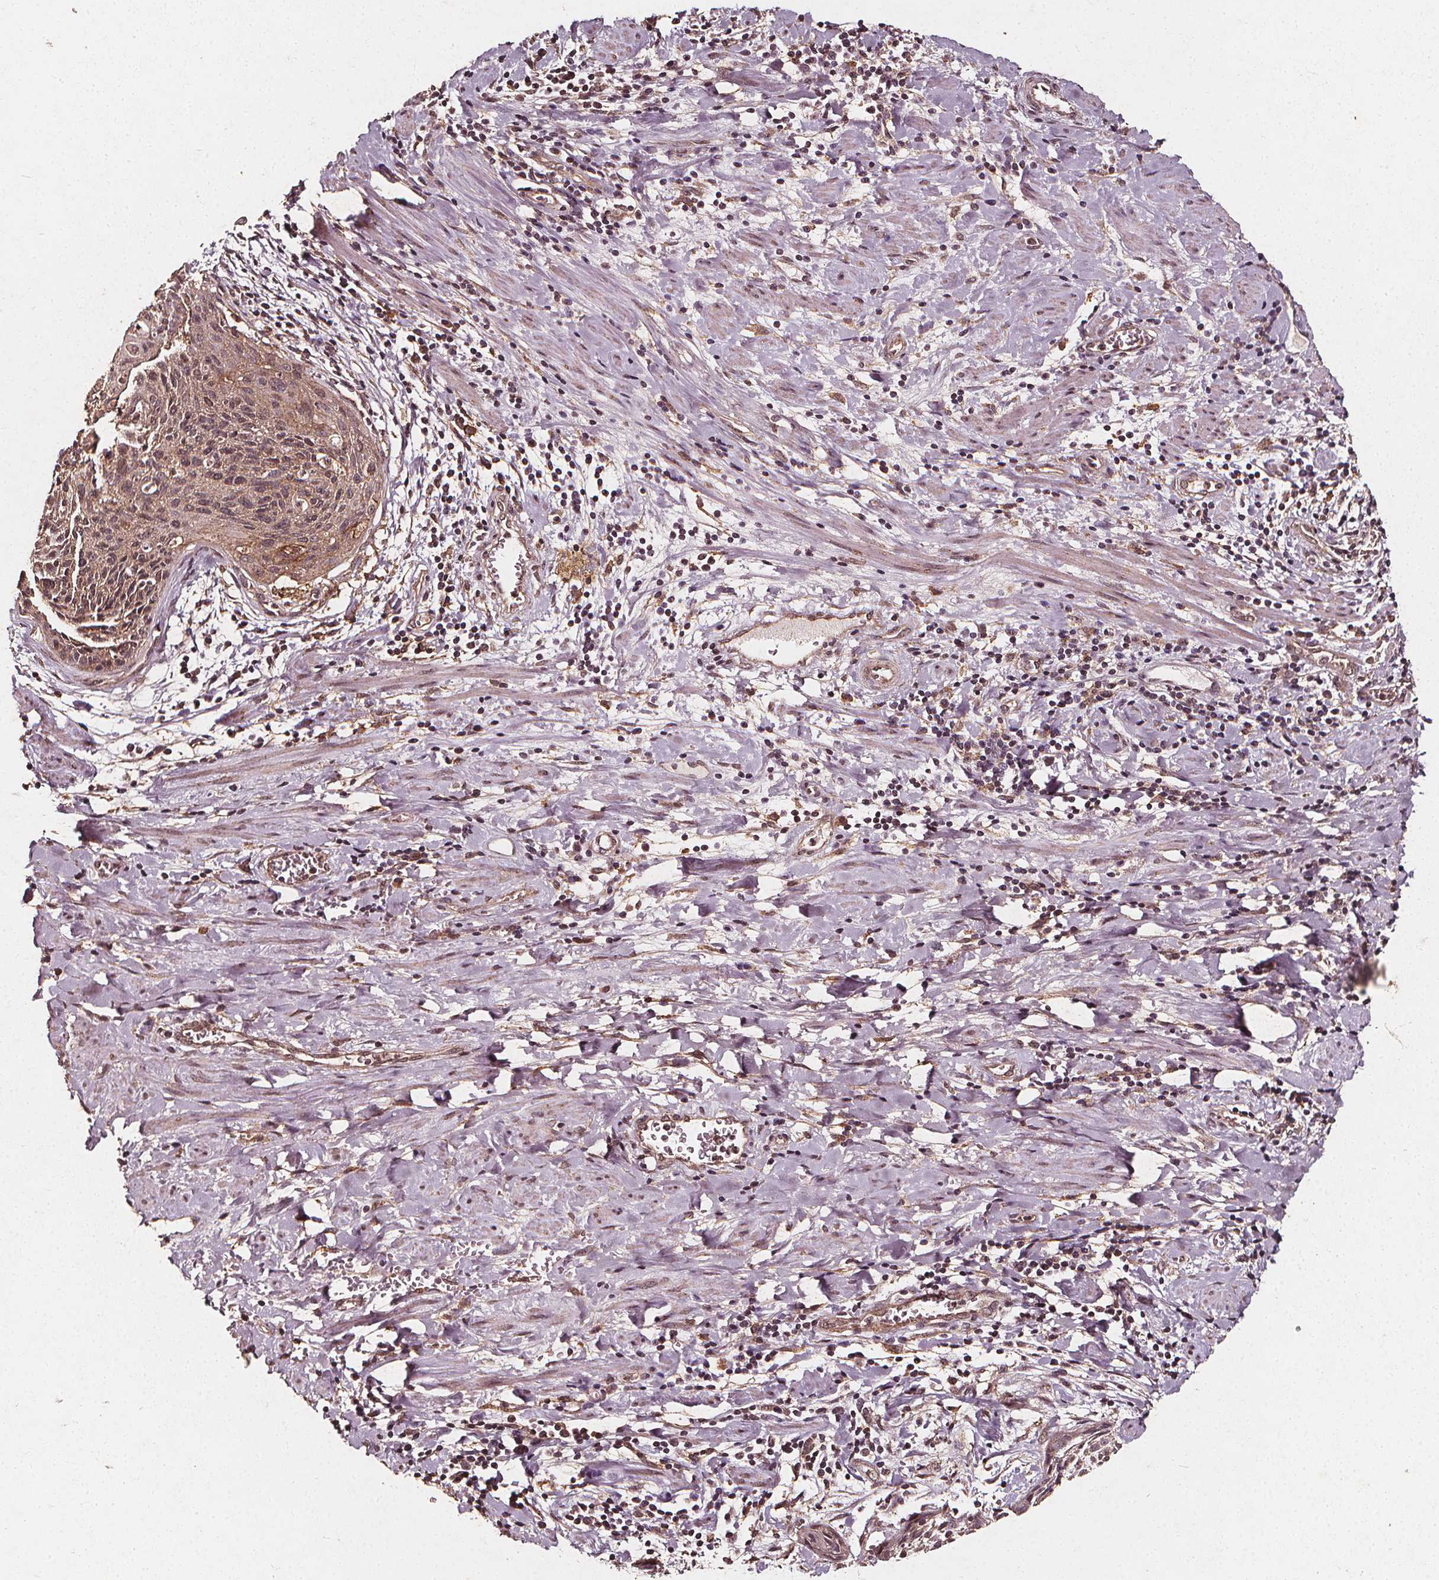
{"staining": {"intensity": "negative", "quantity": "none", "location": "none"}, "tissue": "cervical cancer", "cell_type": "Tumor cells", "image_type": "cancer", "snomed": [{"axis": "morphology", "description": "Squamous cell carcinoma, NOS"}, {"axis": "topography", "description": "Cervix"}], "caption": "There is no significant staining in tumor cells of cervical squamous cell carcinoma.", "gene": "ABCA1", "patient": {"sex": "female", "age": 55}}